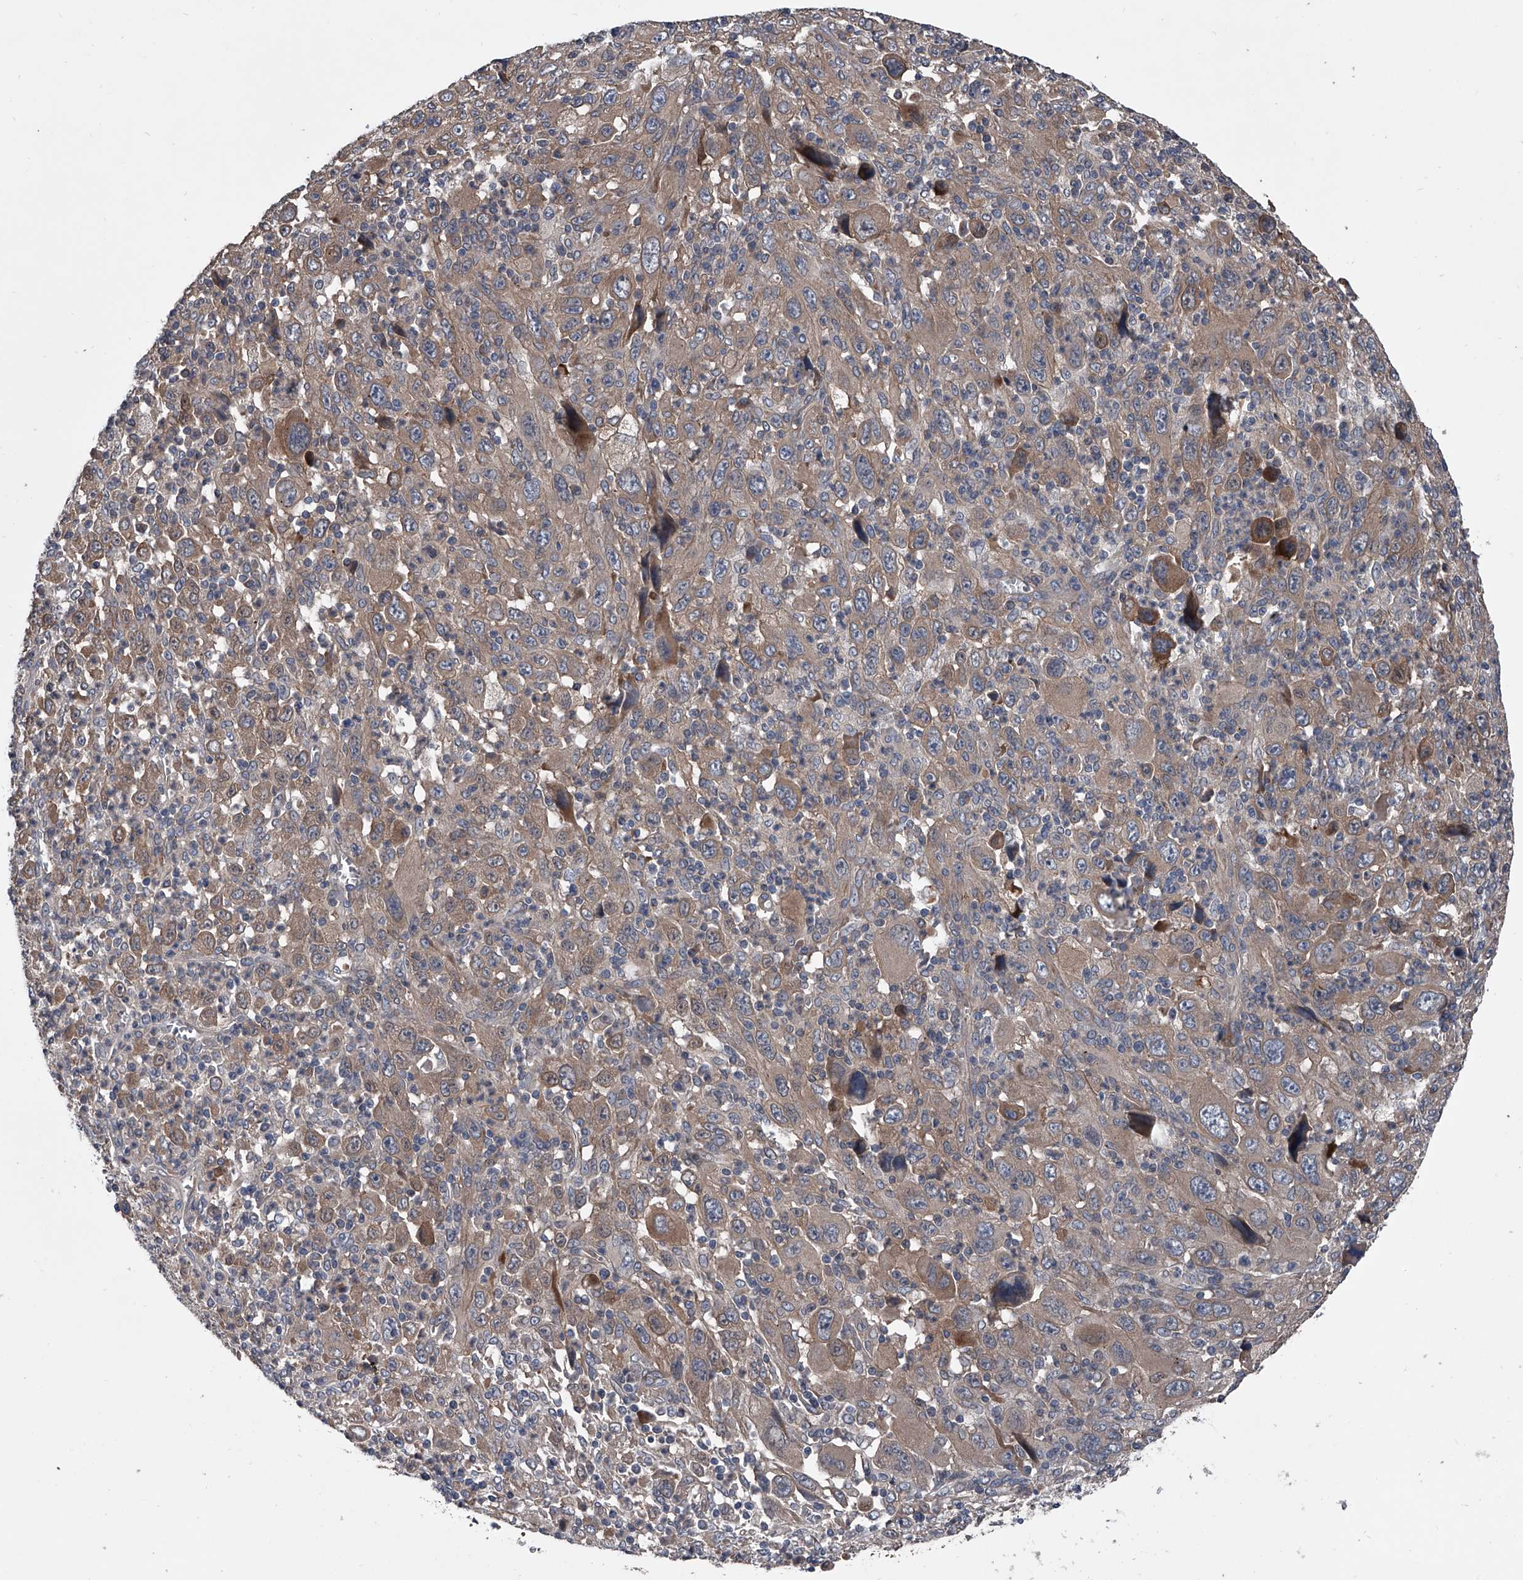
{"staining": {"intensity": "weak", "quantity": "25%-75%", "location": "cytoplasmic/membranous"}, "tissue": "melanoma", "cell_type": "Tumor cells", "image_type": "cancer", "snomed": [{"axis": "morphology", "description": "Malignant melanoma, Metastatic site"}, {"axis": "topography", "description": "Skin"}], "caption": "The photomicrograph demonstrates staining of melanoma, revealing weak cytoplasmic/membranous protein expression (brown color) within tumor cells.", "gene": "KIF13A", "patient": {"sex": "female", "age": 56}}